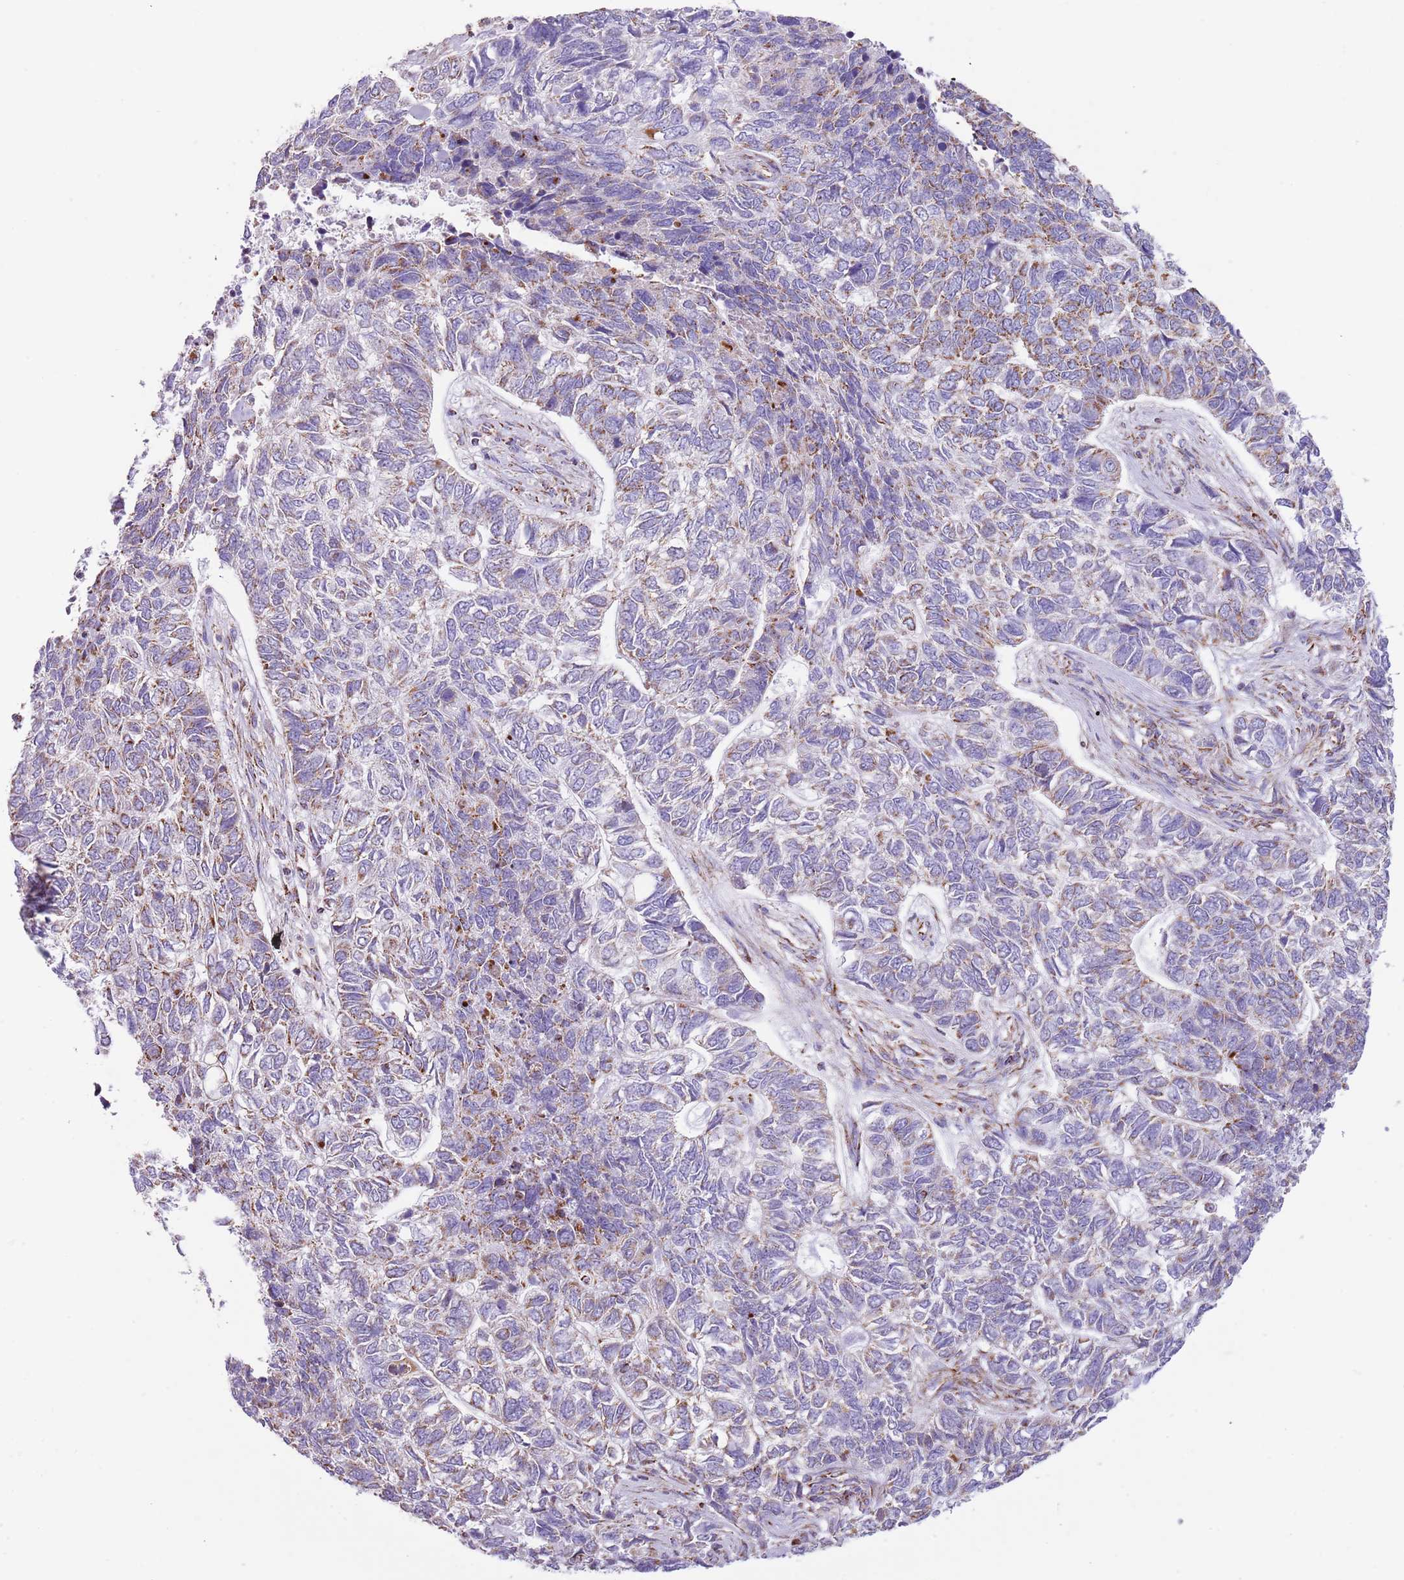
{"staining": {"intensity": "moderate", "quantity": "25%-75%", "location": "cytoplasmic/membranous"}, "tissue": "skin cancer", "cell_type": "Tumor cells", "image_type": "cancer", "snomed": [{"axis": "morphology", "description": "Basal cell carcinoma"}, {"axis": "topography", "description": "Skin"}], "caption": "A high-resolution photomicrograph shows immunohistochemistry (IHC) staining of skin cancer (basal cell carcinoma), which displays moderate cytoplasmic/membranous positivity in about 25%-75% of tumor cells.", "gene": "LHX6", "patient": {"sex": "female", "age": 65}}